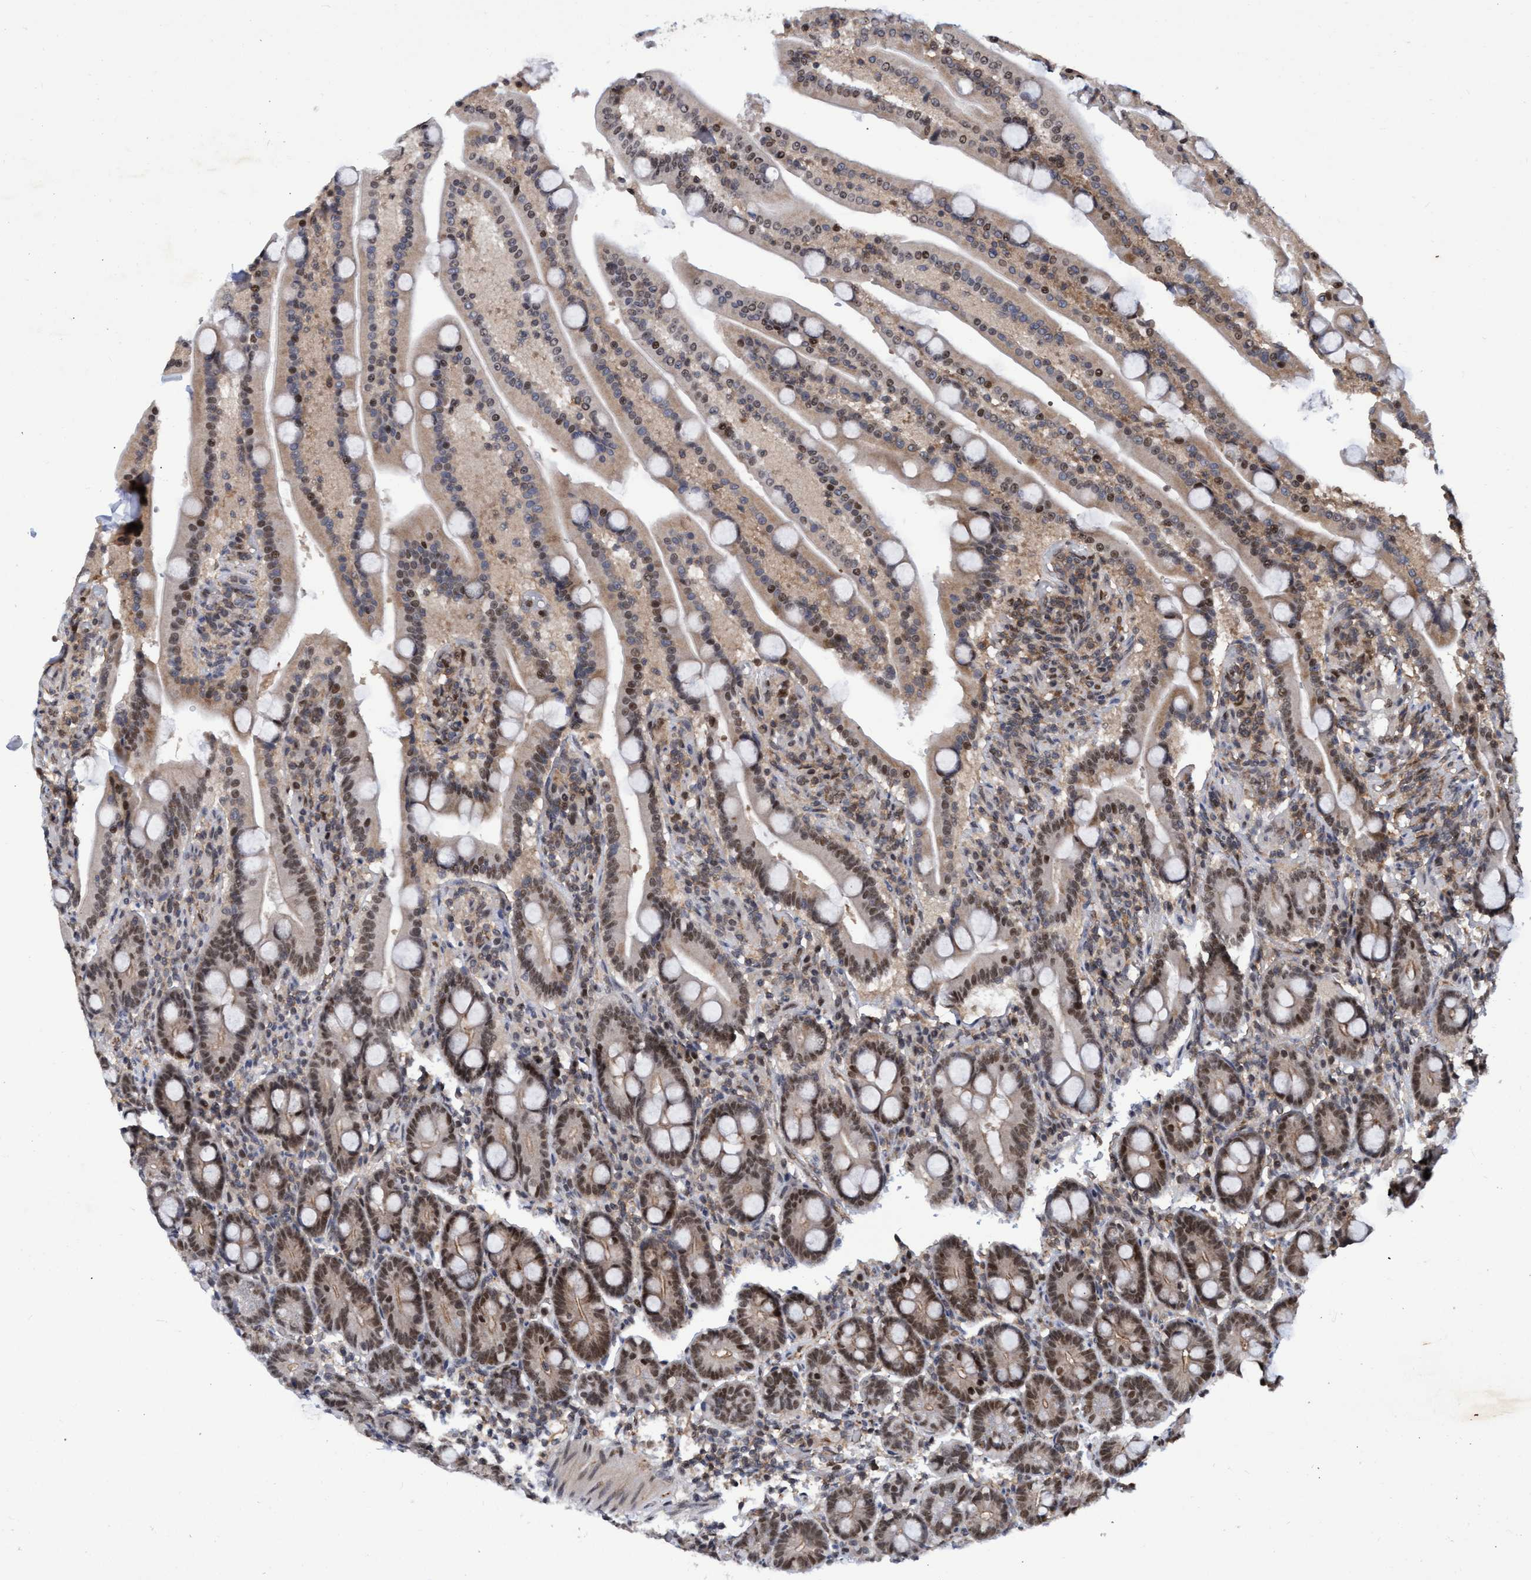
{"staining": {"intensity": "moderate", "quantity": ">75%", "location": "cytoplasmic/membranous,nuclear"}, "tissue": "duodenum", "cell_type": "Glandular cells", "image_type": "normal", "snomed": [{"axis": "morphology", "description": "Normal tissue, NOS"}, {"axis": "topography", "description": "Duodenum"}], "caption": "Immunohistochemical staining of normal duodenum shows medium levels of moderate cytoplasmic/membranous,nuclear staining in approximately >75% of glandular cells.", "gene": "GTF2F1", "patient": {"sex": "male", "age": 54}}